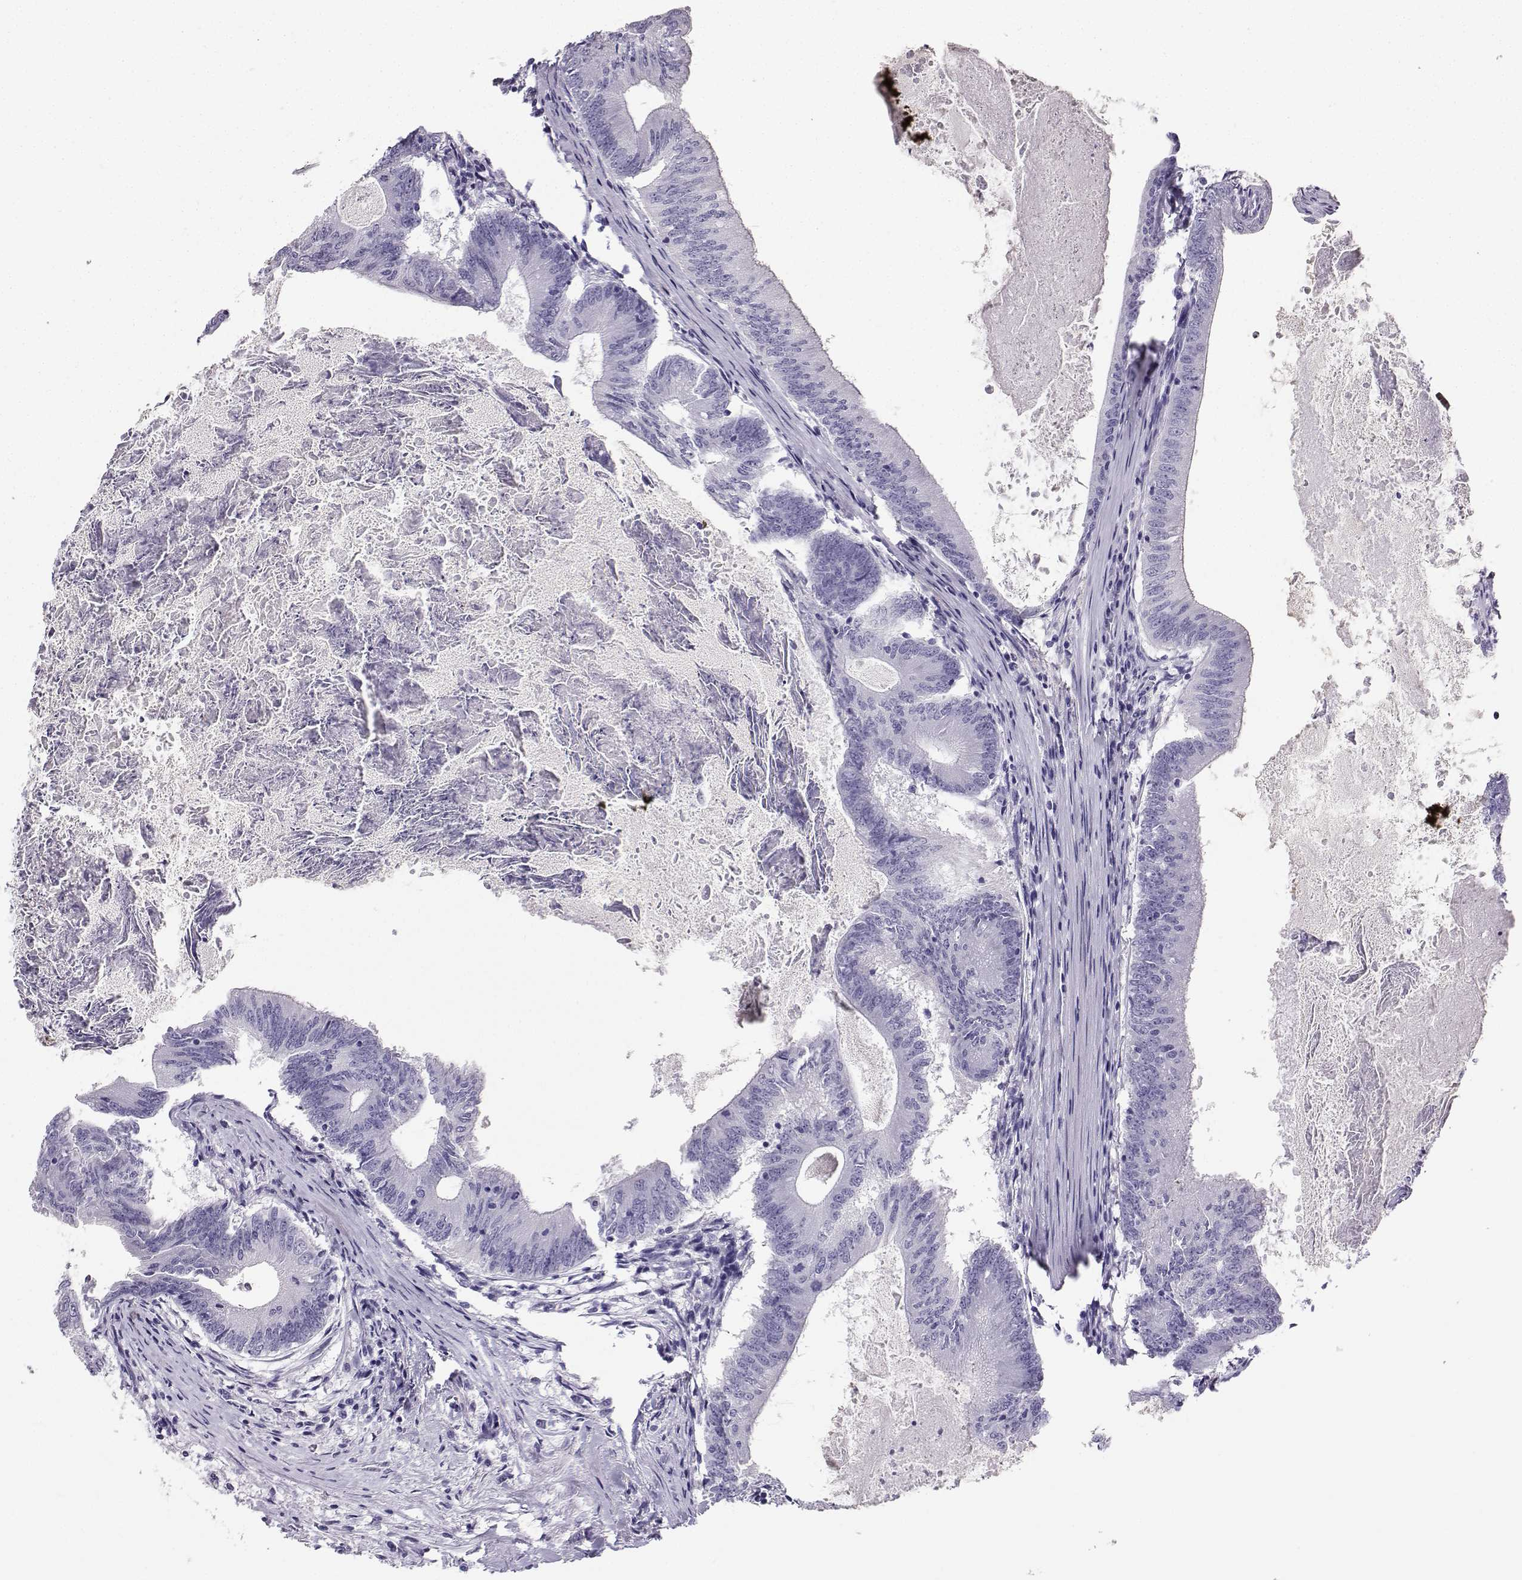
{"staining": {"intensity": "negative", "quantity": "none", "location": "none"}, "tissue": "colorectal cancer", "cell_type": "Tumor cells", "image_type": "cancer", "snomed": [{"axis": "morphology", "description": "Adenocarcinoma, NOS"}, {"axis": "topography", "description": "Colon"}], "caption": "High power microscopy micrograph of an IHC image of colorectal cancer, revealing no significant expression in tumor cells.", "gene": "NEFL", "patient": {"sex": "female", "age": 70}}